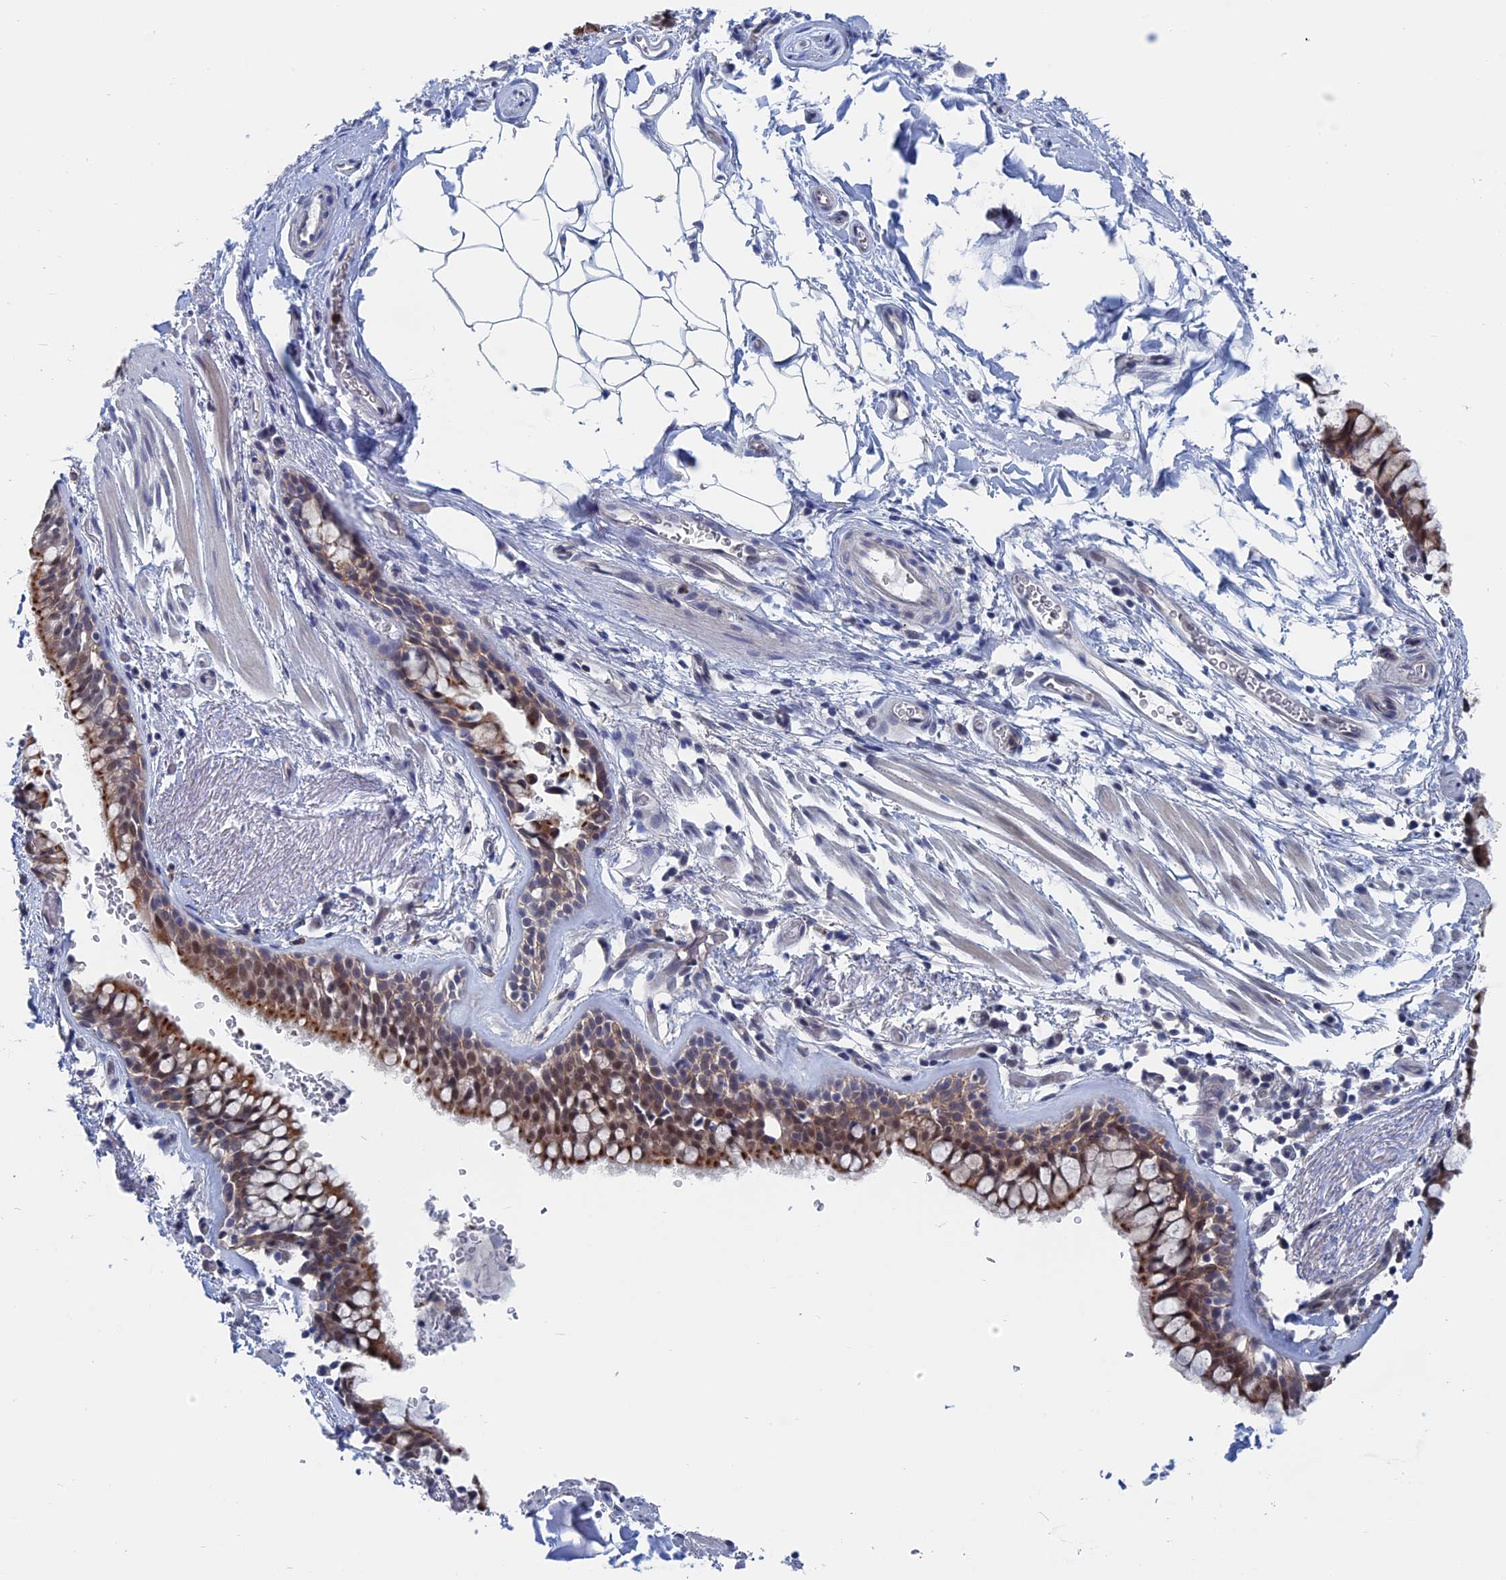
{"staining": {"intensity": "moderate", "quantity": "25%-75%", "location": "cytoplasmic/membranous,nuclear"}, "tissue": "bronchus", "cell_type": "Respiratory epithelial cells", "image_type": "normal", "snomed": [{"axis": "morphology", "description": "Normal tissue, NOS"}, {"axis": "topography", "description": "Bronchus"}], "caption": "Human bronchus stained with a brown dye demonstrates moderate cytoplasmic/membranous,nuclear positive positivity in approximately 25%-75% of respiratory epithelial cells.", "gene": "MARCHF3", "patient": {"sex": "male", "age": 65}}